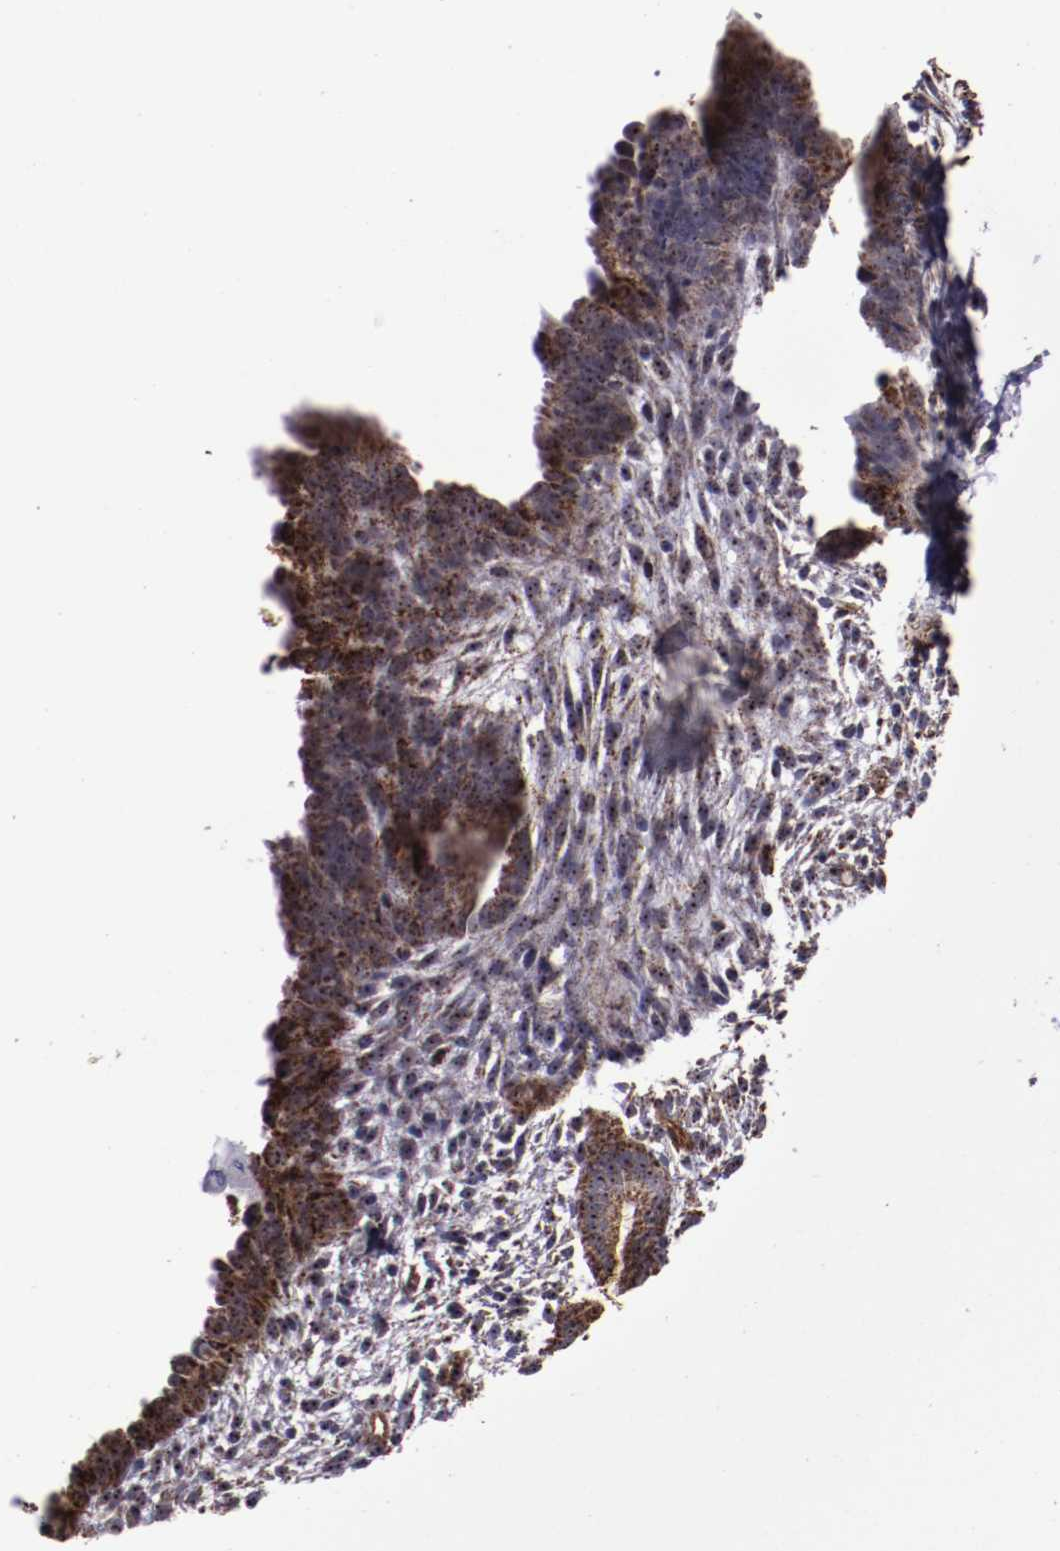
{"staining": {"intensity": "moderate", "quantity": "25%-75%", "location": "nuclear"}, "tissue": "endometrium", "cell_type": "Cells in endometrial stroma", "image_type": "normal", "snomed": [{"axis": "morphology", "description": "Normal tissue, NOS"}, {"axis": "topography", "description": "Smooth muscle"}, {"axis": "topography", "description": "Endometrium"}], "caption": "Cells in endometrial stroma demonstrate moderate nuclear expression in about 25%-75% of cells in benign endometrium. The protein of interest is stained brown, and the nuclei are stained in blue (DAB (3,3'-diaminobenzidine) IHC with brightfield microscopy, high magnification).", "gene": "LONP1", "patient": {"sex": "female", "age": 57}}